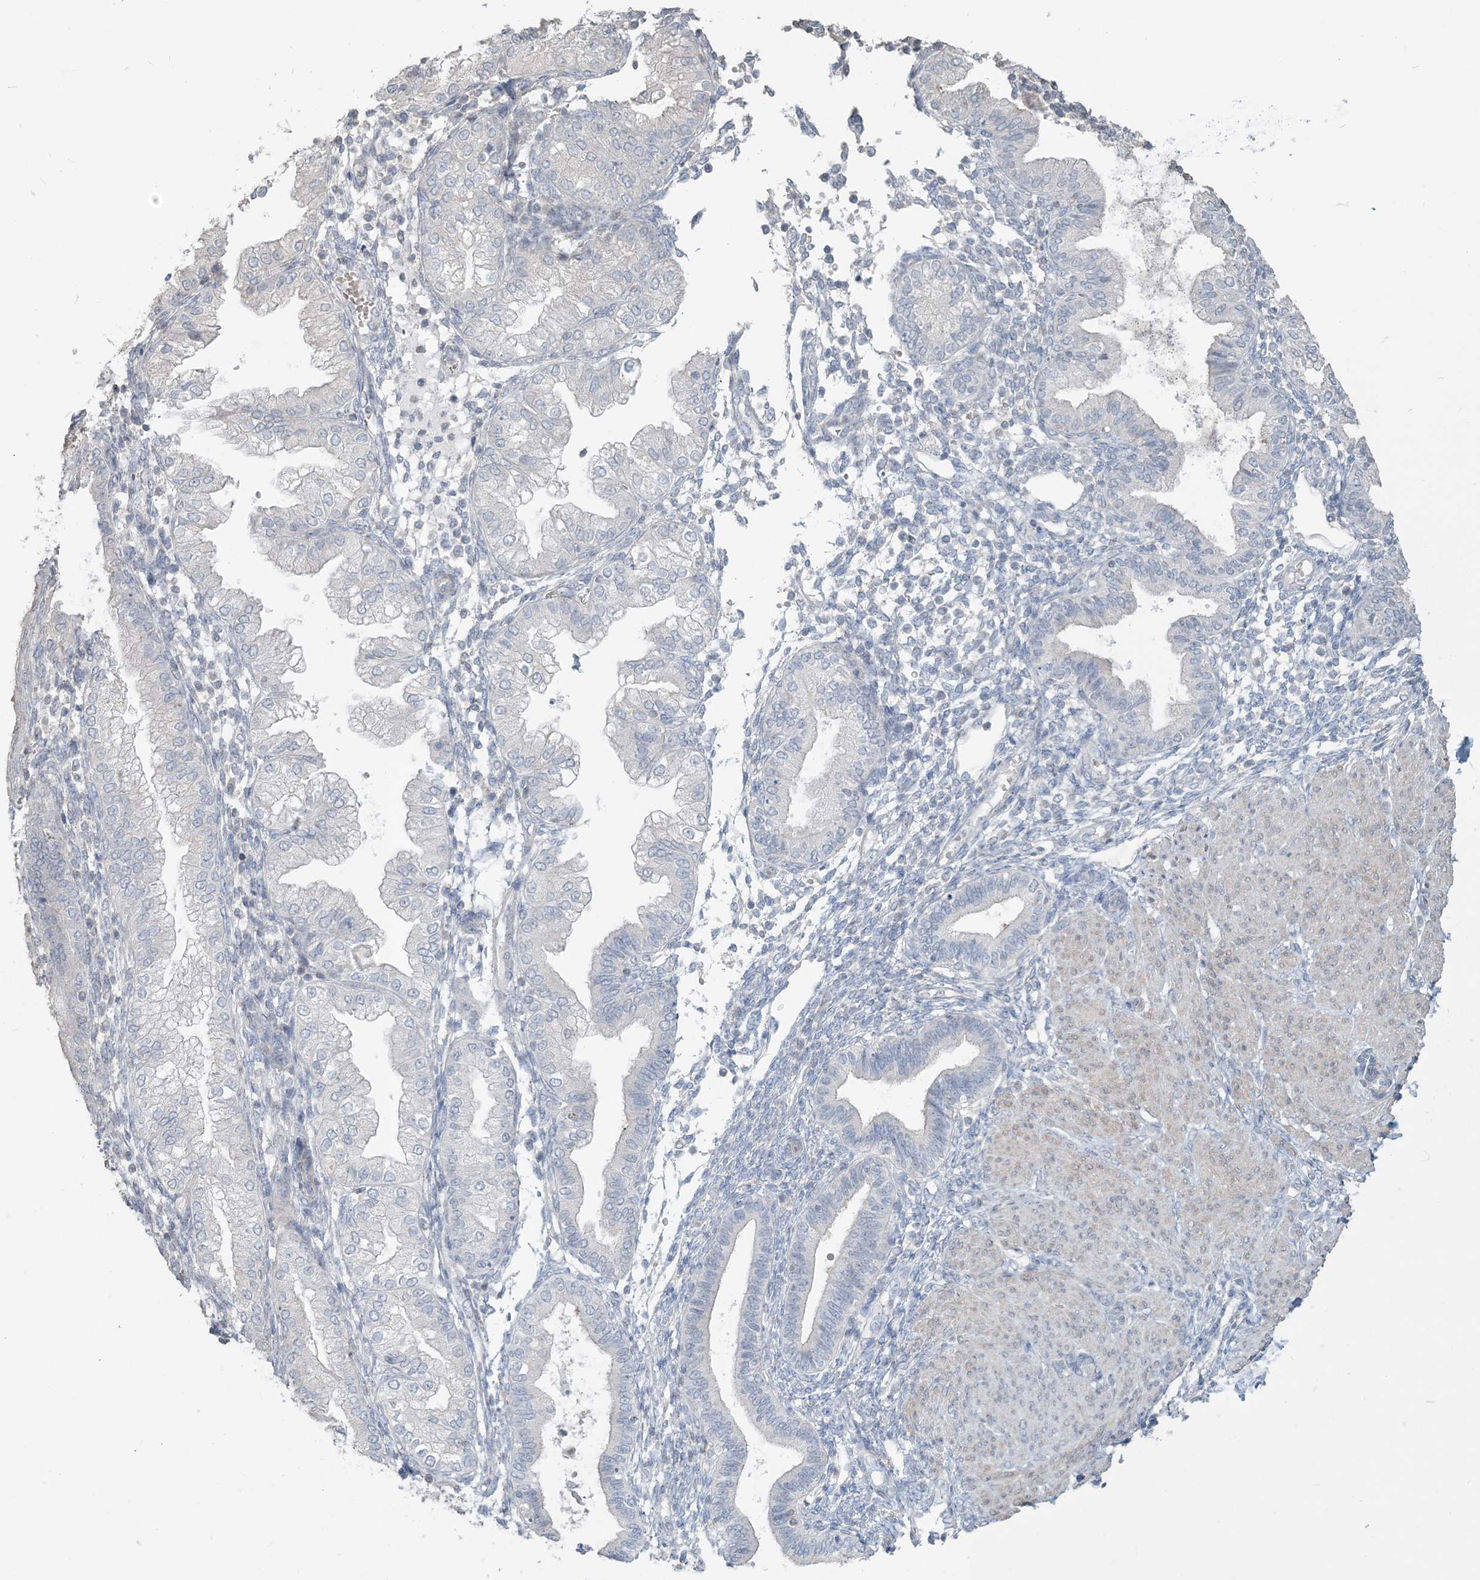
{"staining": {"intensity": "negative", "quantity": "none", "location": "none"}, "tissue": "endometrium", "cell_type": "Cells in endometrial stroma", "image_type": "normal", "snomed": [{"axis": "morphology", "description": "Normal tissue, NOS"}, {"axis": "topography", "description": "Endometrium"}], "caption": "This image is of normal endometrium stained with immunohistochemistry to label a protein in brown with the nuclei are counter-stained blue. There is no positivity in cells in endometrial stroma.", "gene": "NPHS2", "patient": {"sex": "female", "age": 53}}